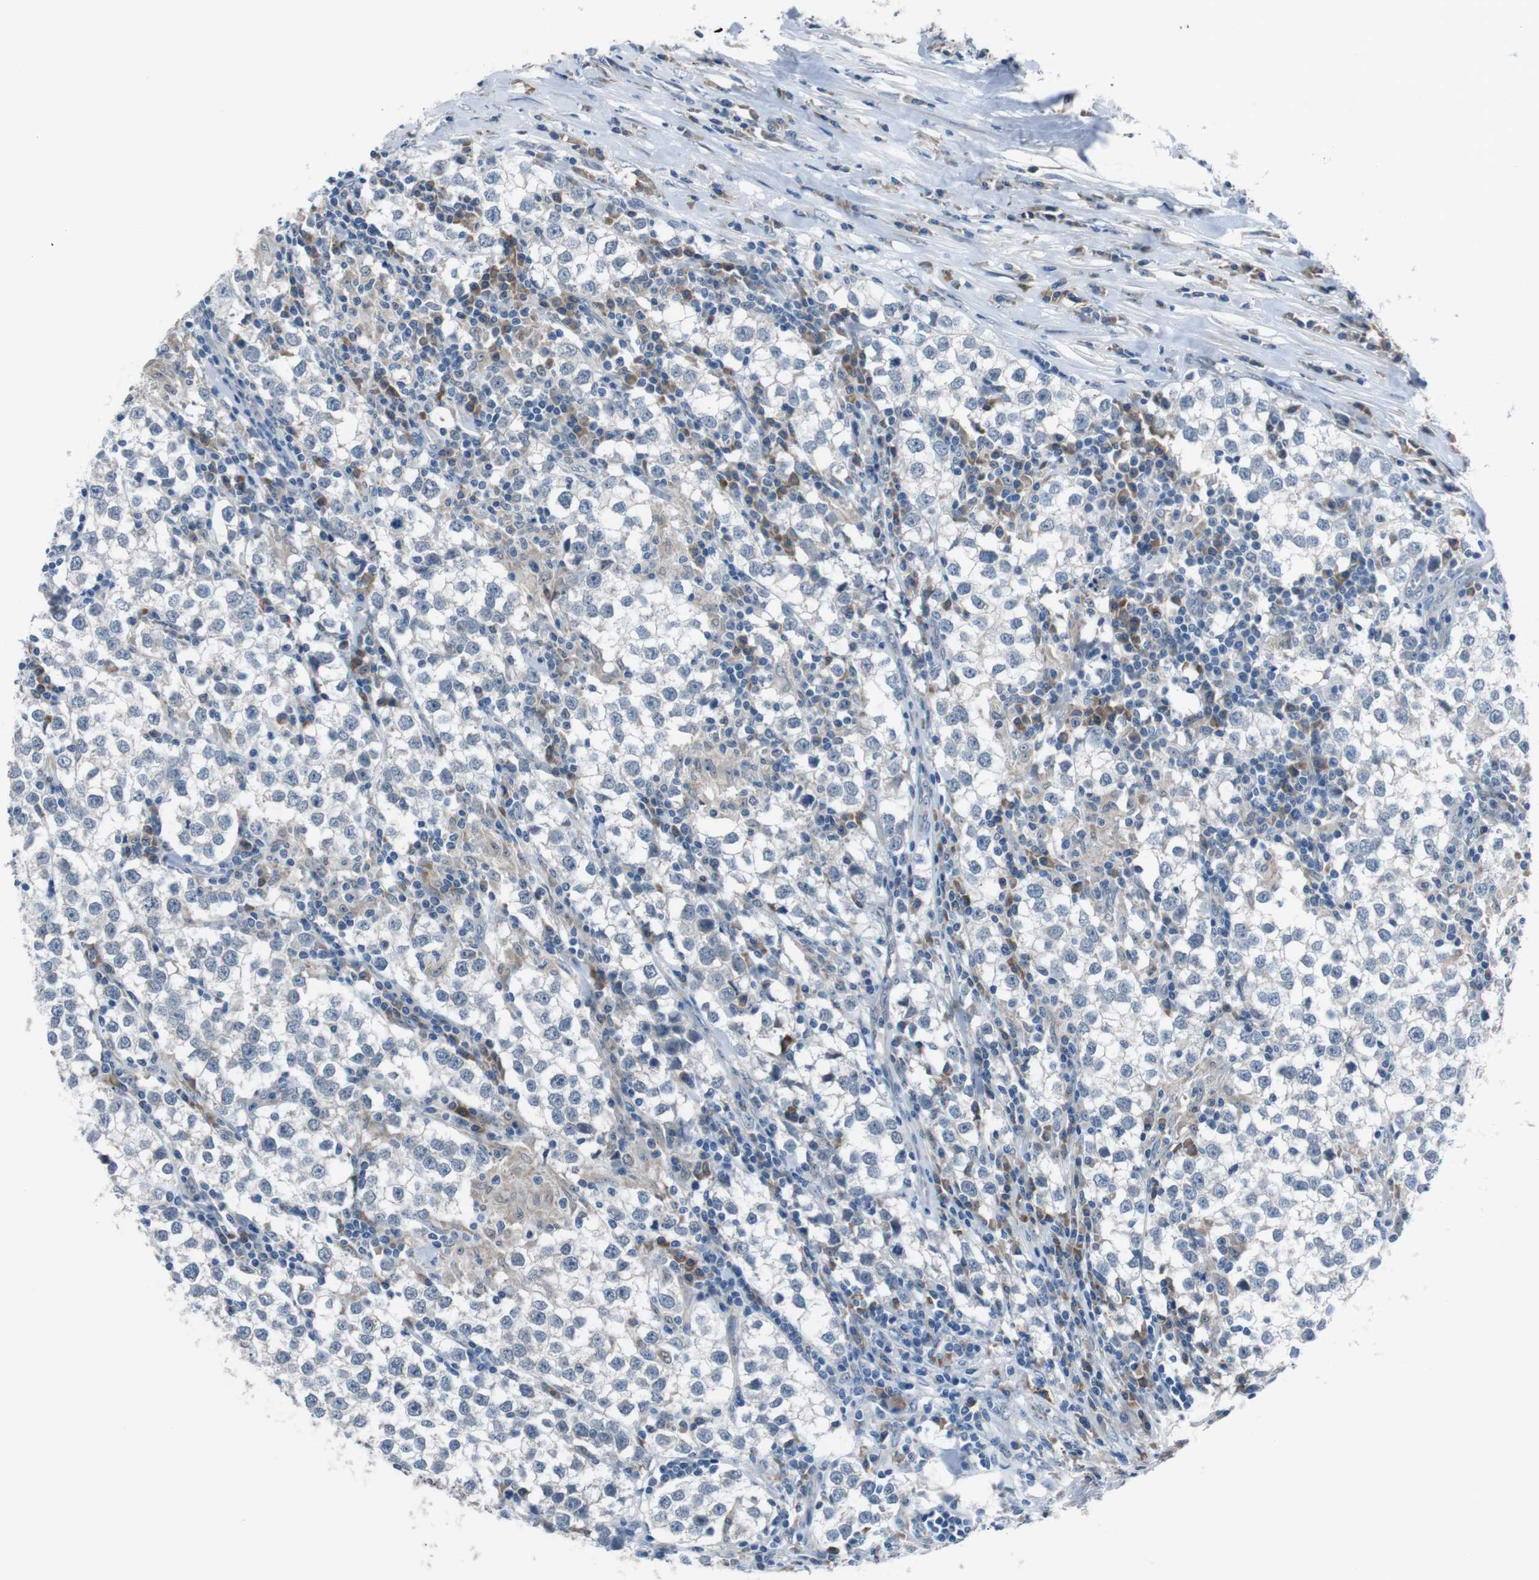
{"staining": {"intensity": "negative", "quantity": "none", "location": "none"}, "tissue": "testis cancer", "cell_type": "Tumor cells", "image_type": "cancer", "snomed": [{"axis": "morphology", "description": "Seminoma, NOS"}, {"axis": "morphology", "description": "Carcinoma, Embryonal, NOS"}, {"axis": "topography", "description": "Testis"}], "caption": "A high-resolution image shows immunohistochemistry (IHC) staining of testis seminoma, which reveals no significant positivity in tumor cells.", "gene": "CDH22", "patient": {"sex": "male", "age": 36}}